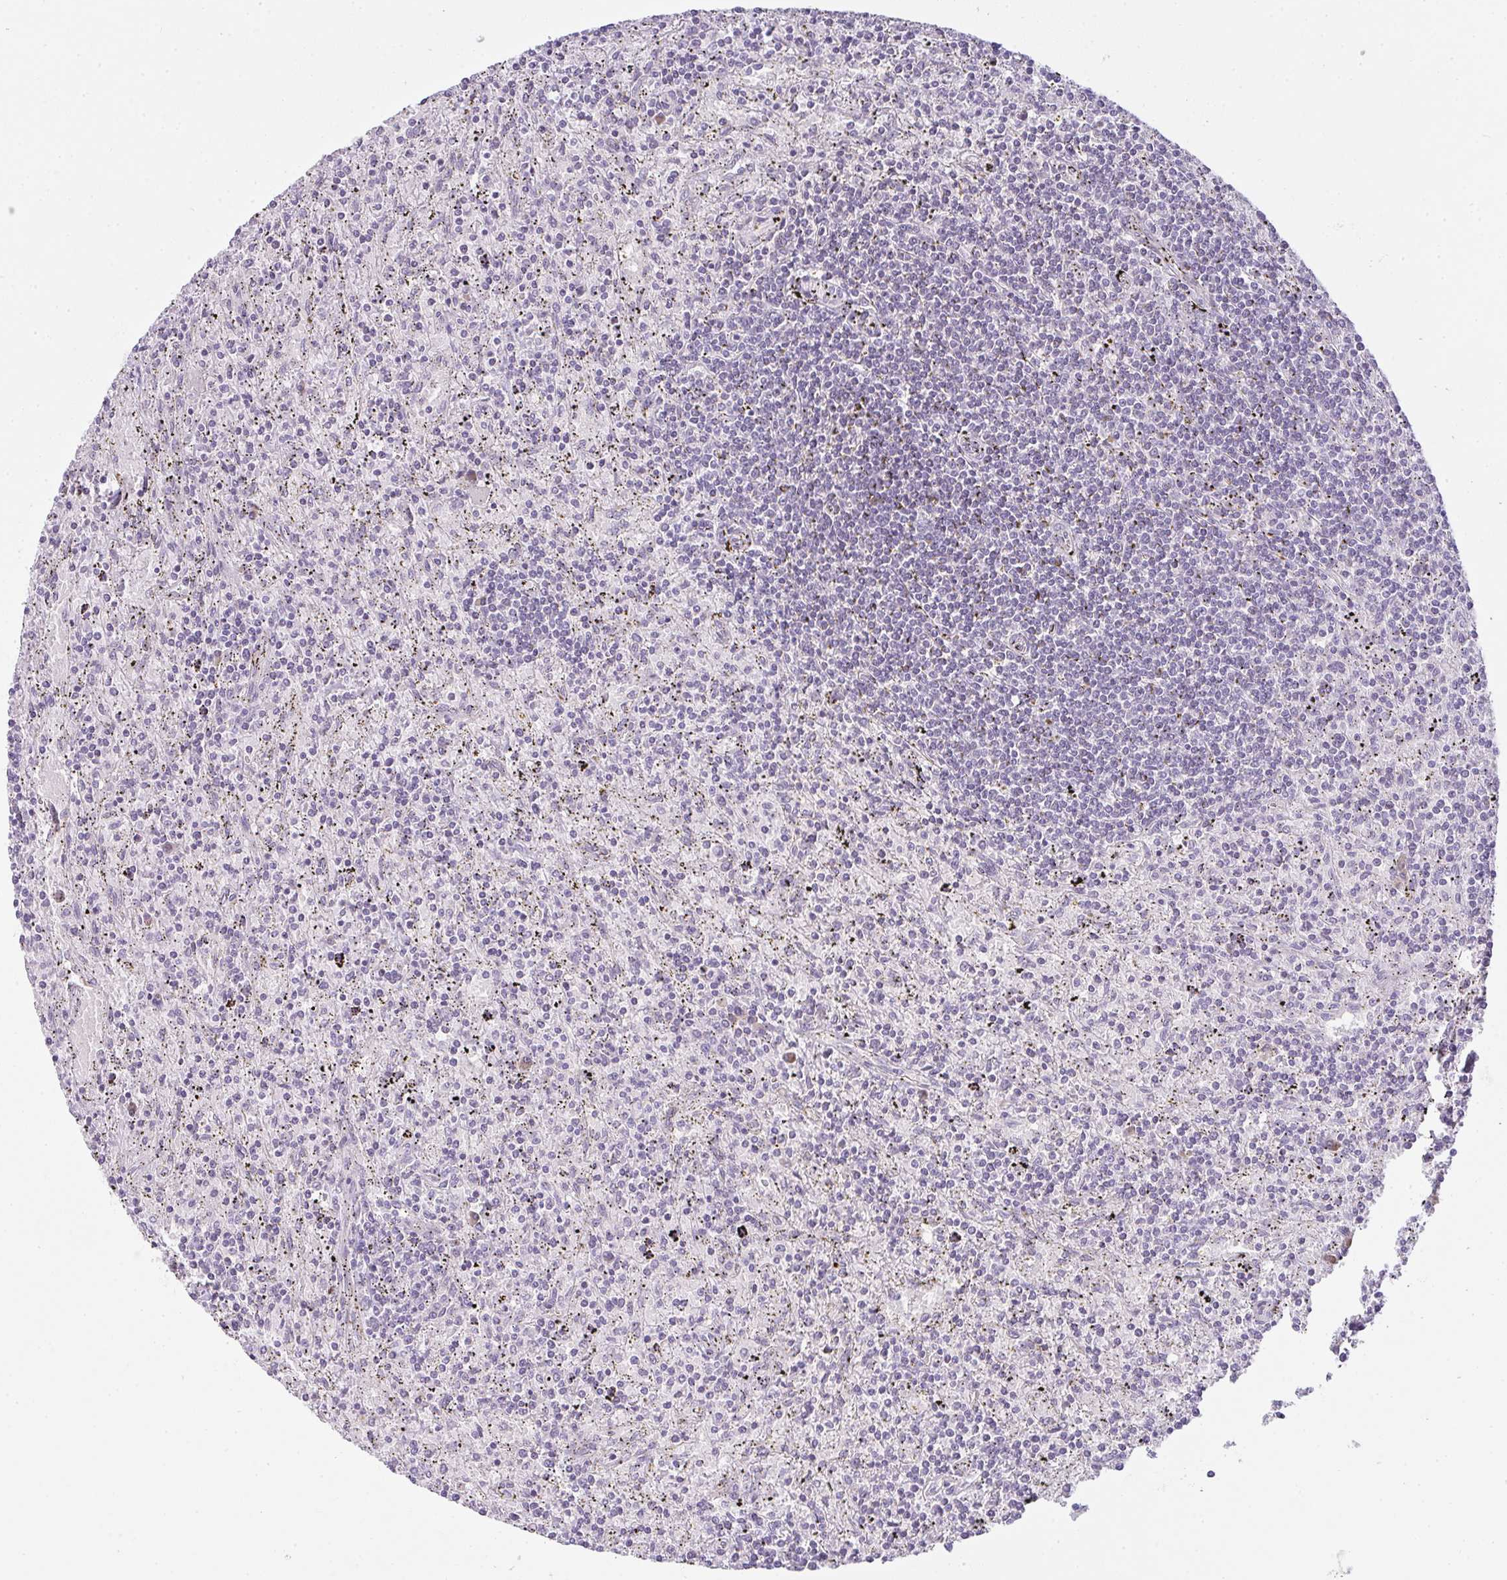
{"staining": {"intensity": "negative", "quantity": "none", "location": "none"}, "tissue": "lymphoma", "cell_type": "Tumor cells", "image_type": "cancer", "snomed": [{"axis": "morphology", "description": "Malignant lymphoma, non-Hodgkin's type, Low grade"}, {"axis": "topography", "description": "Spleen"}], "caption": "Tumor cells are negative for protein expression in human malignant lymphoma, non-Hodgkin's type (low-grade).", "gene": "SIRPB2", "patient": {"sex": "male", "age": 76}}